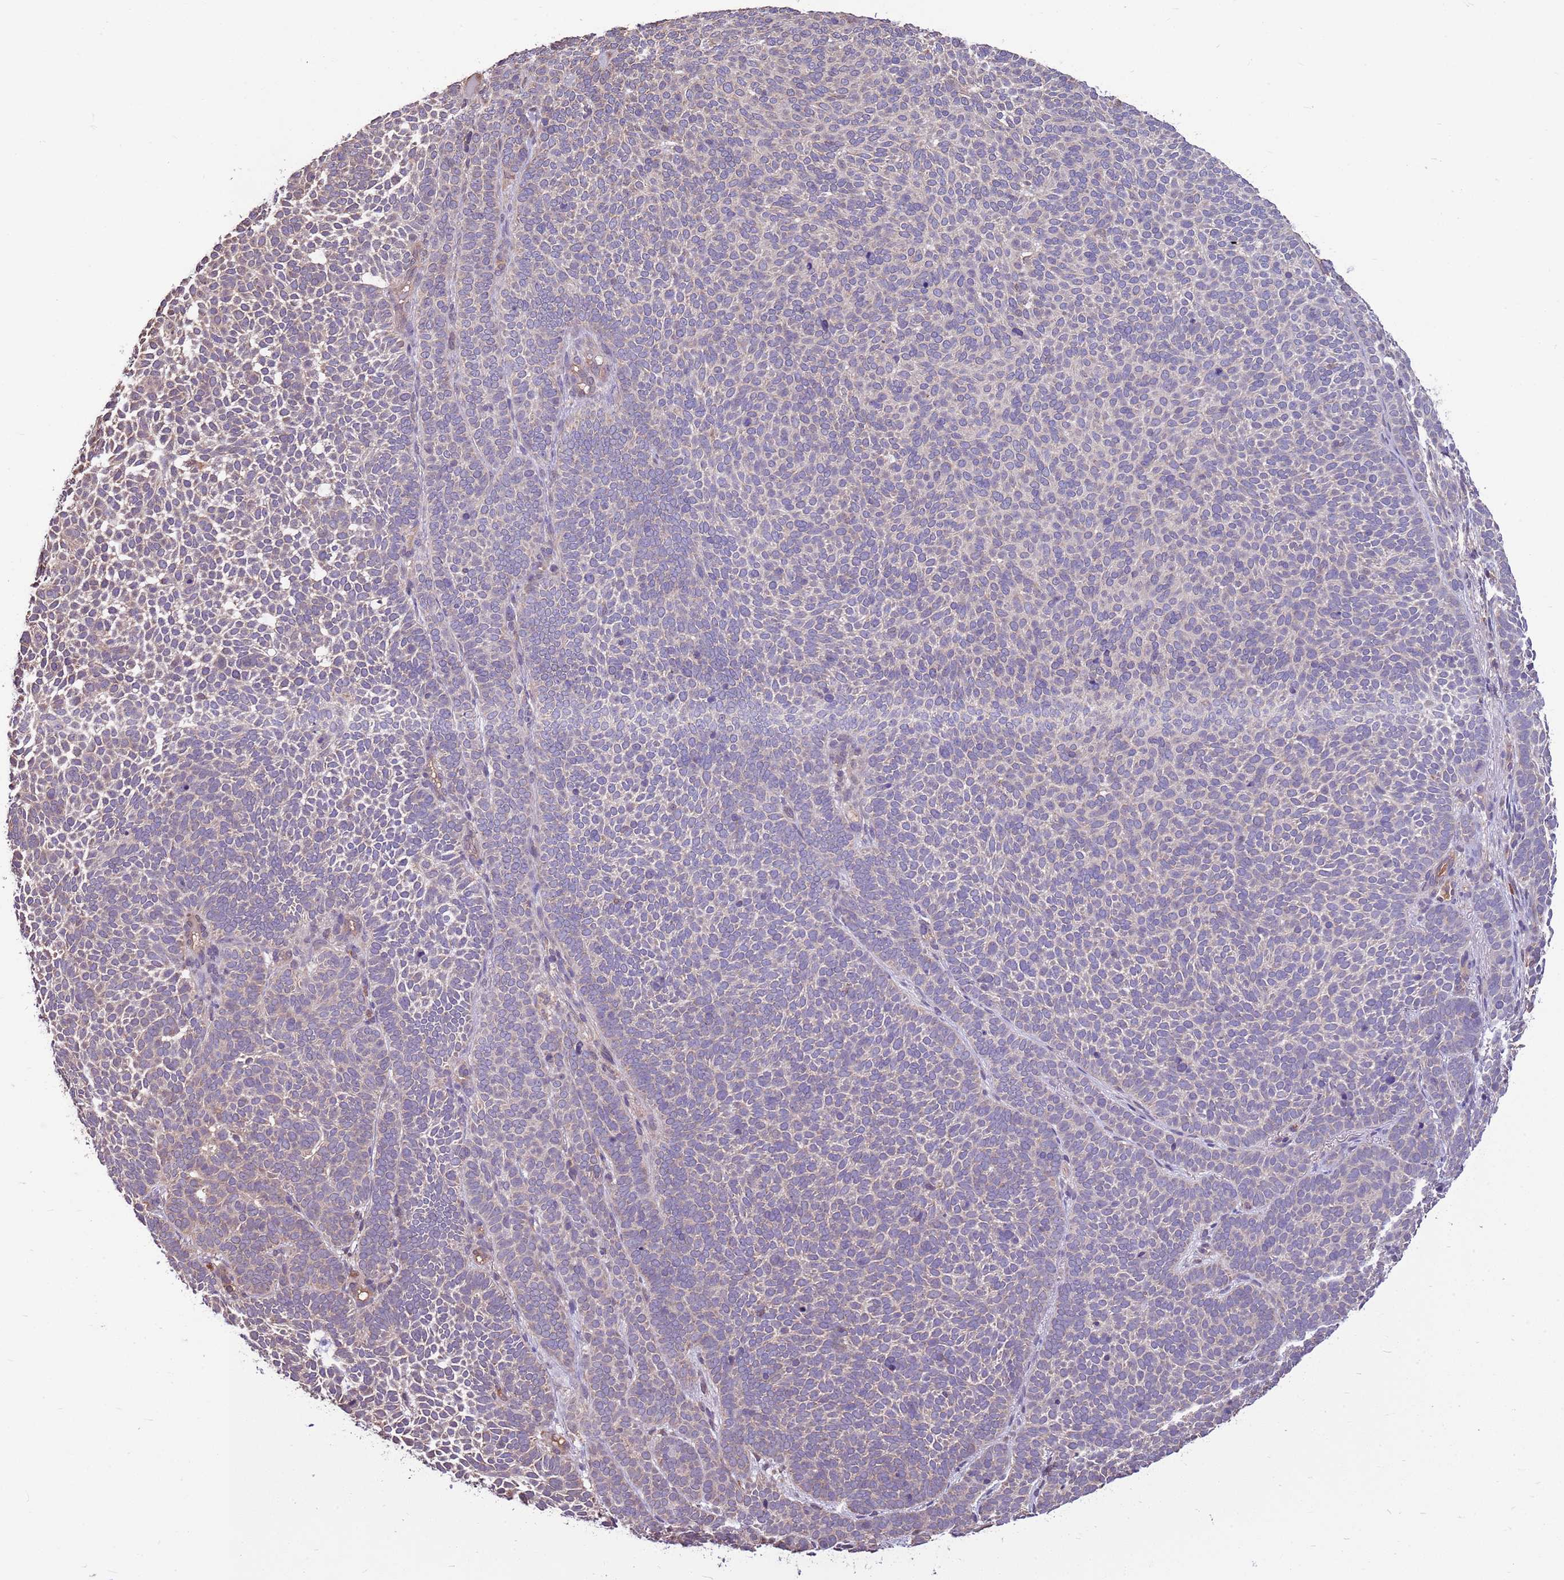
{"staining": {"intensity": "negative", "quantity": "none", "location": "none"}, "tissue": "skin cancer", "cell_type": "Tumor cells", "image_type": "cancer", "snomed": [{"axis": "morphology", "description": "Basal cell carcinoma"}, {"axis": "topography", "description": "Skin"}], "caption": "A histopathology image of human skin cancer (basal cell carcinoma) is negative for staining in tumor cells.", "gene": "BBS5", "patient": {"sex": "female", "age": 77}}